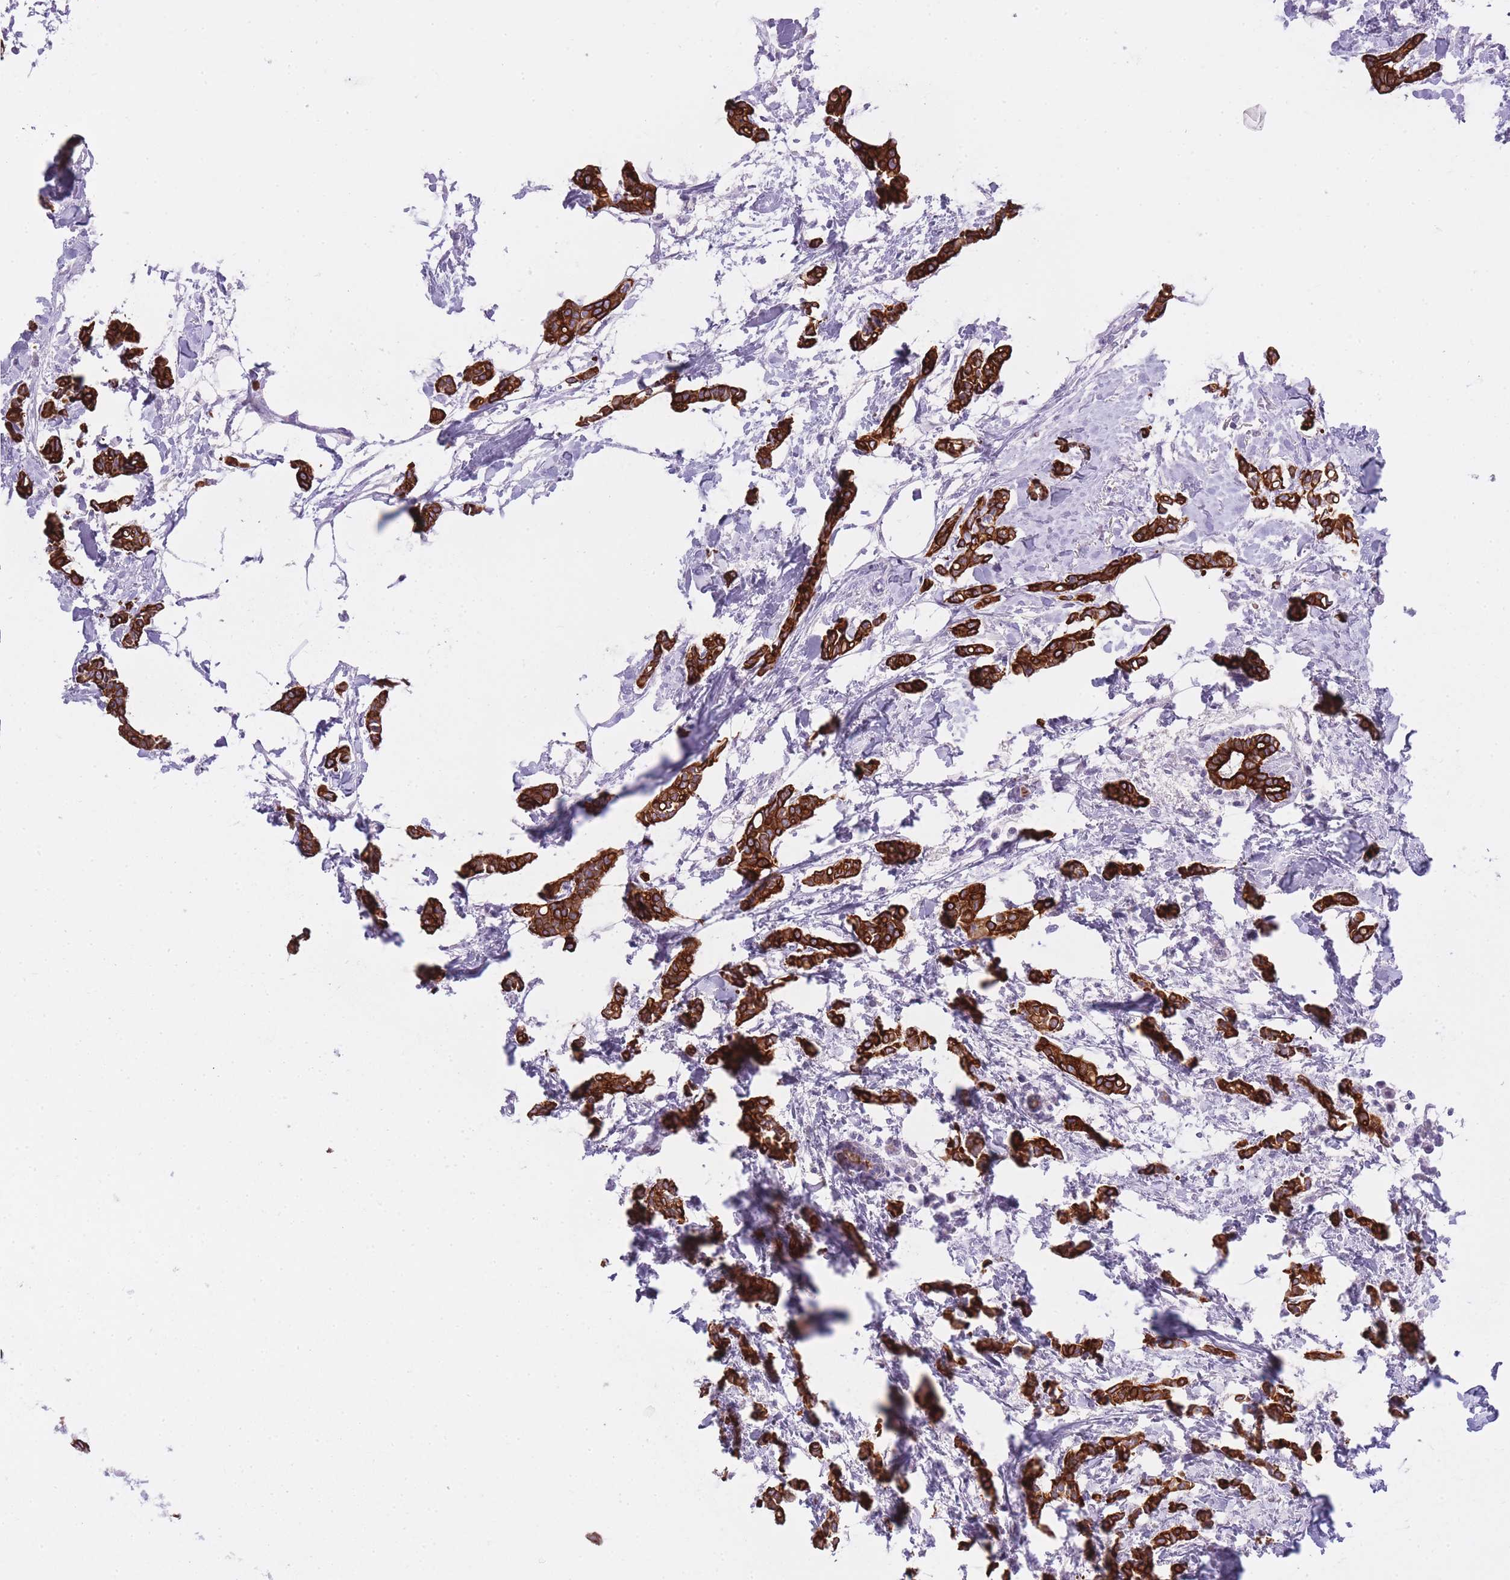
{"staining": {"intensity": "strong", "quantity": ">75%", "location": "cytoplasmic/membranous"}, "tissue": "breast cancer", "cell_type": "Tumor cells", "image_type": "cancer", "snomed": [{"axis": "morphology", "description": "Duct carcinoma"}, {"axis": "topography", "description": "Breast"}], "caption": "Protein staining by IHC reveals strong cytoplasmic/membranous expression in about >75% of tumor cells in breast intraductal carcinoma. (DAB (3,3'-diaminobenzidine) IHC with brightfield microscopy, high magnification).", "gene": "RADX", "patient": {"sex": "female", "age": 41}}